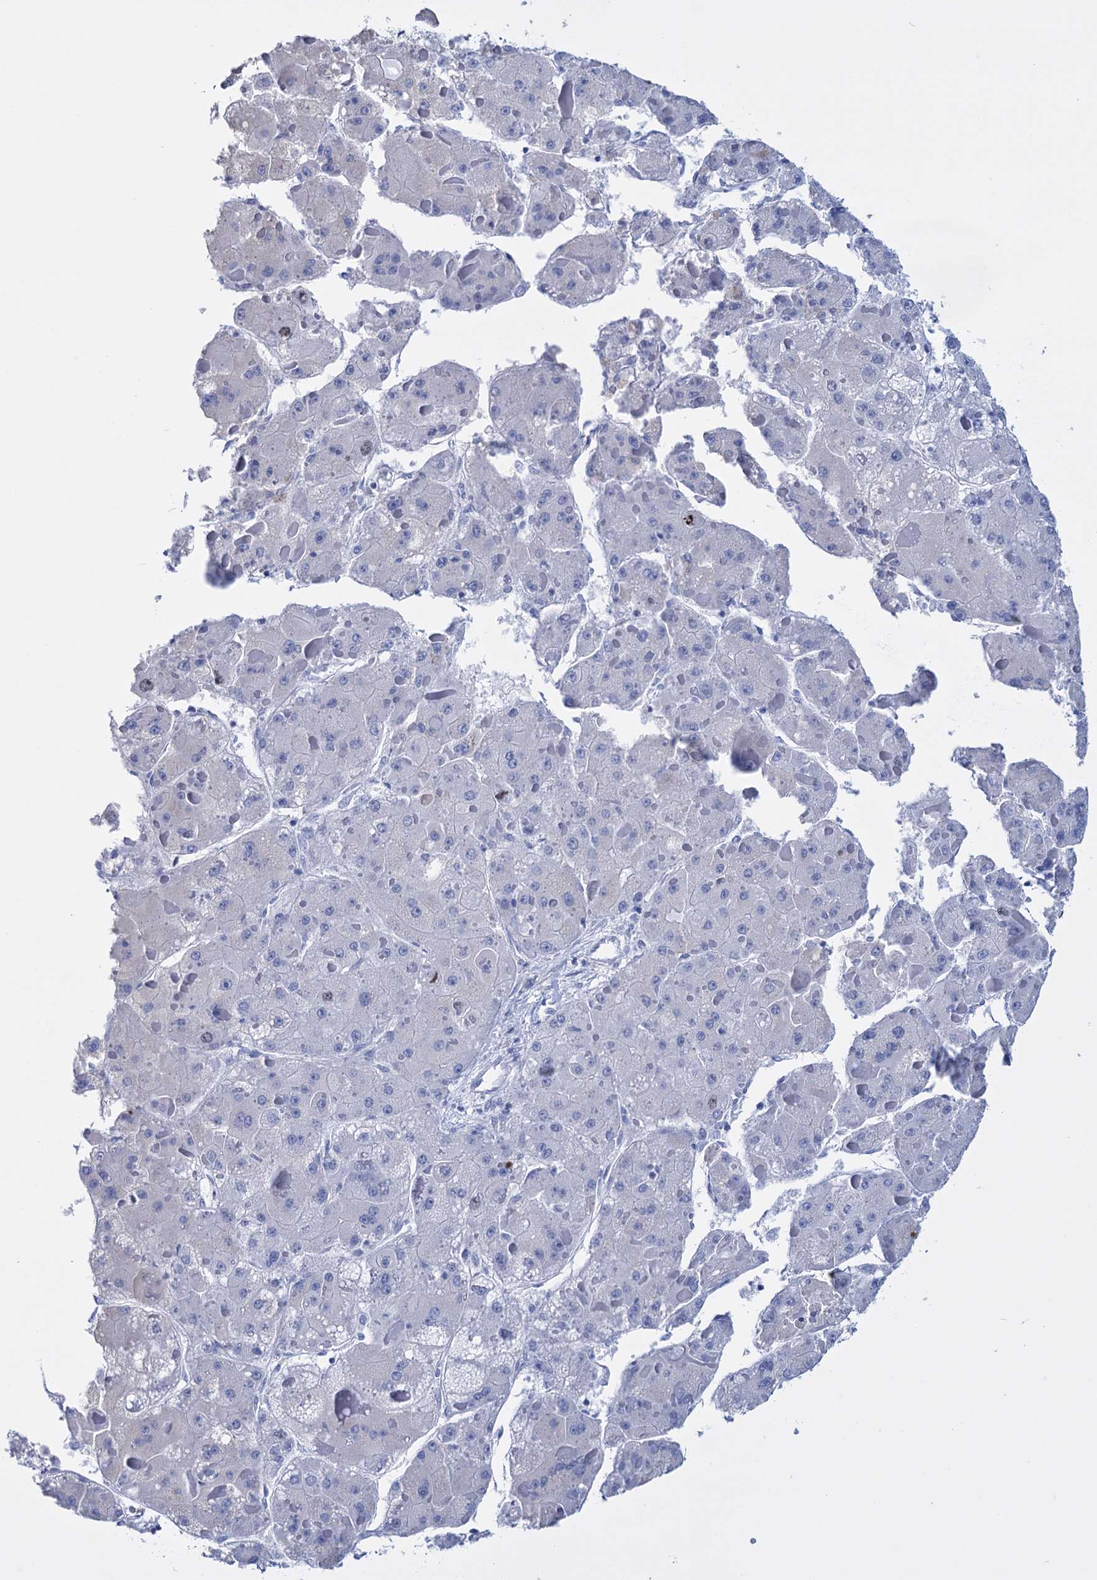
{"staining": {"intensity": "negative", "quantity": "none", "location": "none"}, "tissue": "liver cancer", "cell_type": "Tumor cells", "image_type": "cancer", "snomed": [{"axis": "morphology", "description": "Carcinoma, Hepatocellular, NOS"}, {"axis": "topography", "description": "Liver"}], "caption": "IHC micrograph of human liver cancer (hepatocellular carcinoma) stained for a protein (brown), which displays no positivity in tumor cells. Brightfield microscopy of immunohistochemistry (IHC) stained with DAB (3,3'-diaminobenzidine) (brown) and hematoxylin (blue), captured at high magnification.", "gene": "FBXW12", "patient": {"sex": "female", "age": 73}}